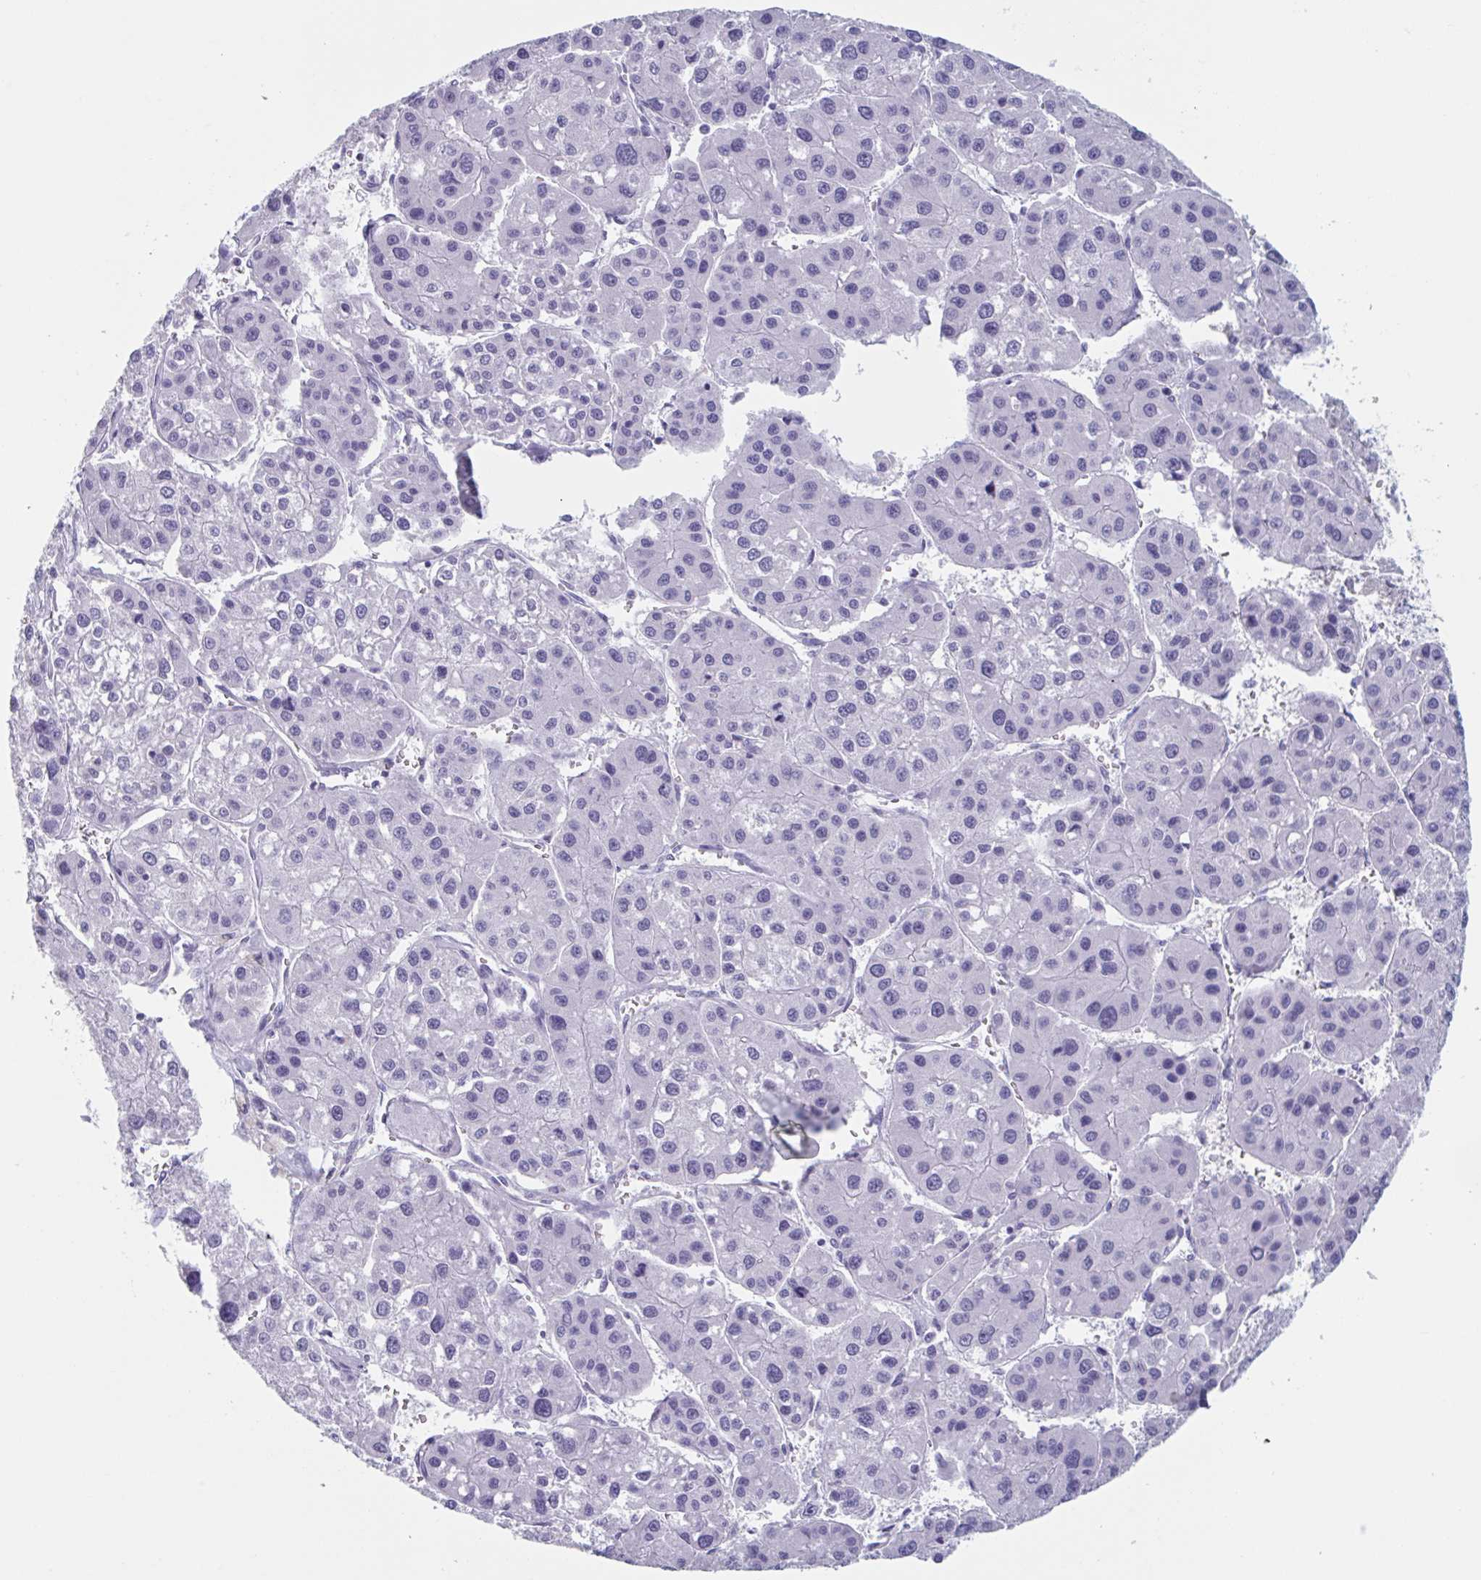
{"staining": {"intensity": "negative", "quantity": "none", "location": "none"}, "tissue": "liver cancer", "cell_type": "Tumor cells", "image_type": "cancer", "snomed": [{"axis": "morphology", "description": "Carcinoma, Hepatocellular, NOS"}, {"axis": "topography", "description": "Liver"}], "caption": "Histopathology image shows no significant protein staining in tumor cells of liver cancer.", "gene": "HSD11B2", "patient": {"sex": "male", "age": 73}}